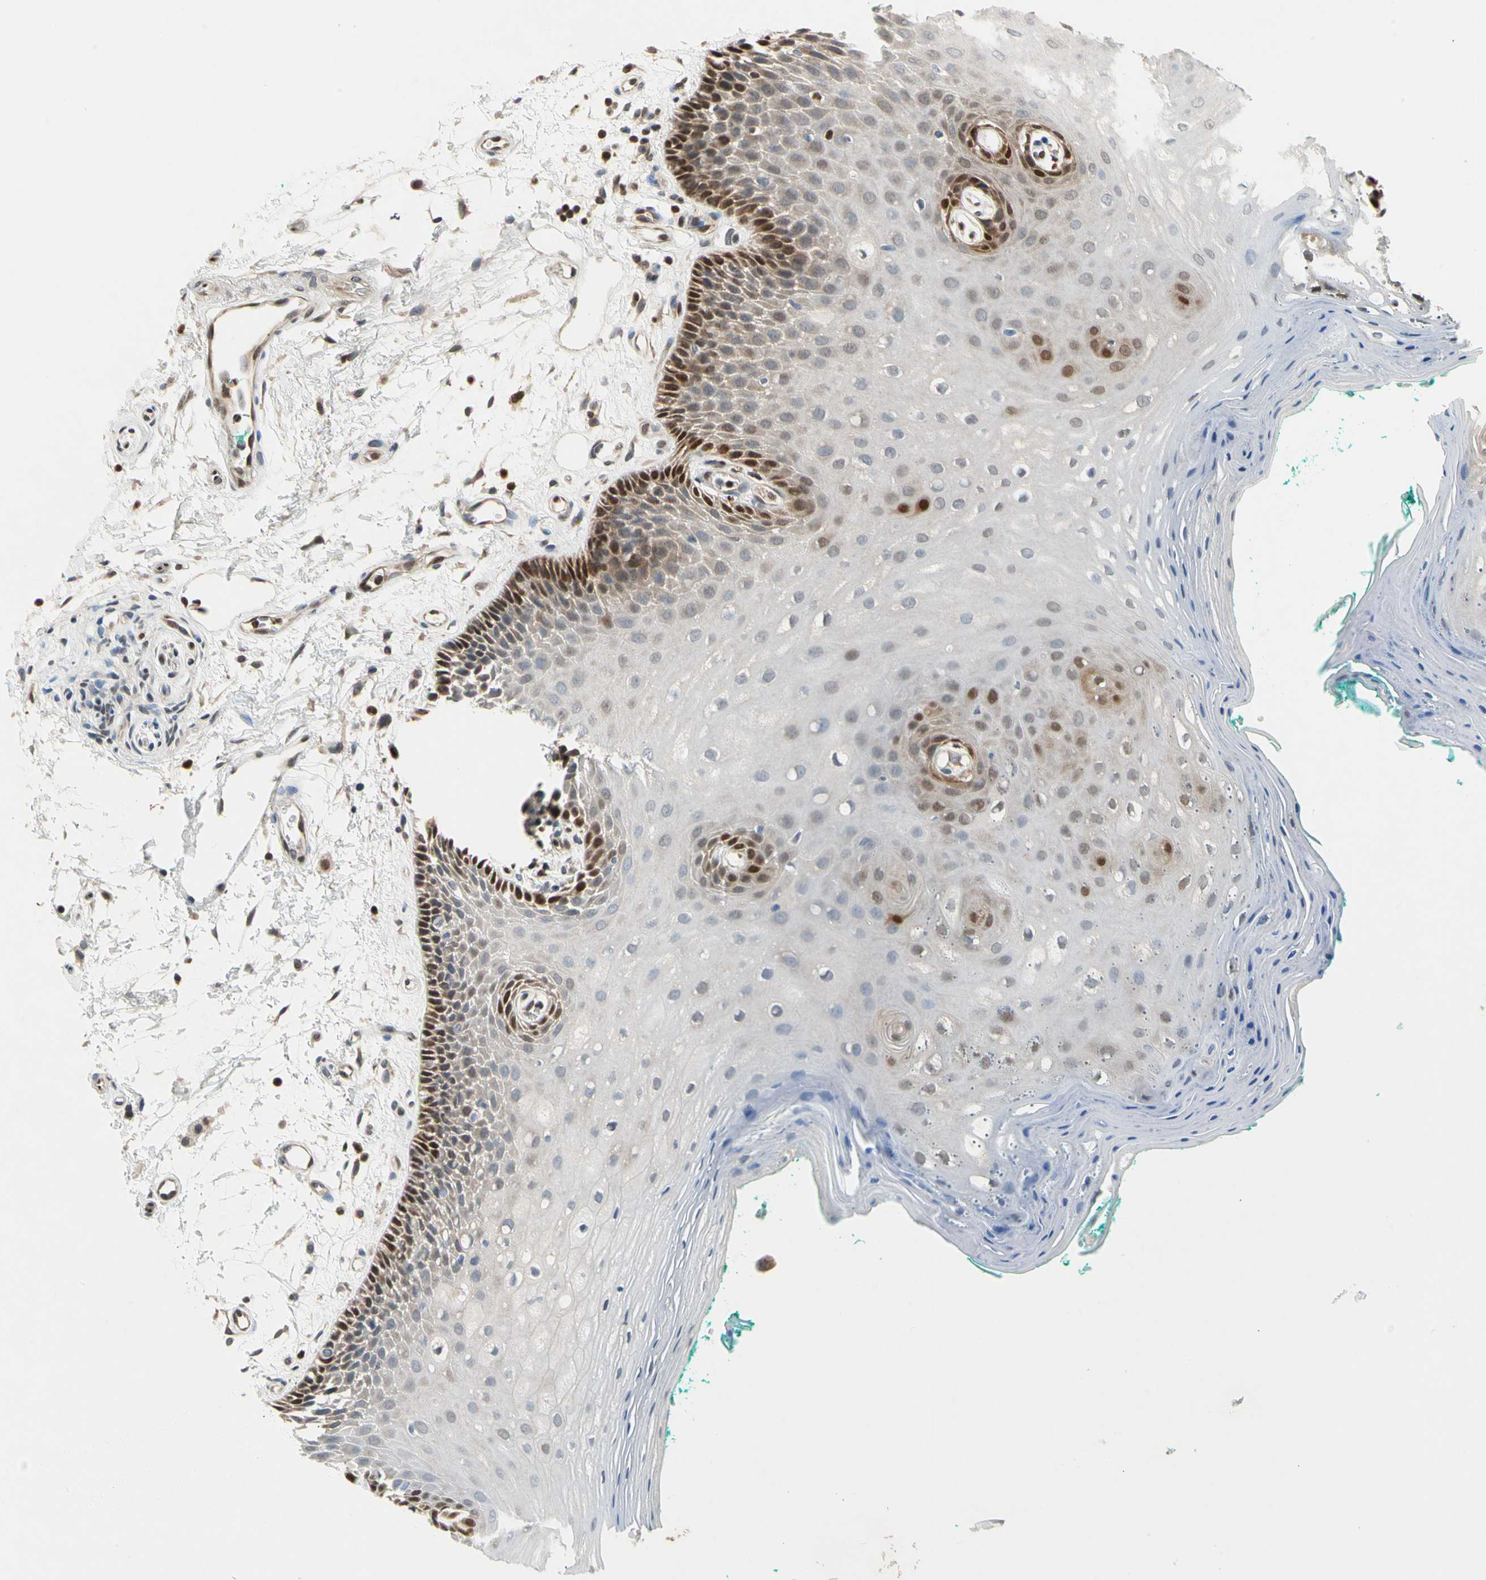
{"staining": {"intensity": "strong", "quantity": "<25%", "location": "nuclear"}, "tissue": "oral mucosa", "cell_type": "Squamous epithelial cells", "image_type": "normal", "snomed": [{"axis": "morphology", "description": "Normal tissue, NOS"}, {"axis": "topography", "description": "Skeletal muscle"}, {"axis": "topography", "description": "Oral tissue"}, {"axis": "topography", "description": "Peripheral nerve tissue"}], "caption": "Unremarkable oral mucosa exhibits strong nuclear expression in about <25% of squamous epithelial cells, visualized by immunohistochemistry.", "gene": "GSR", "patient": {"sex": "female", "age": 84}}